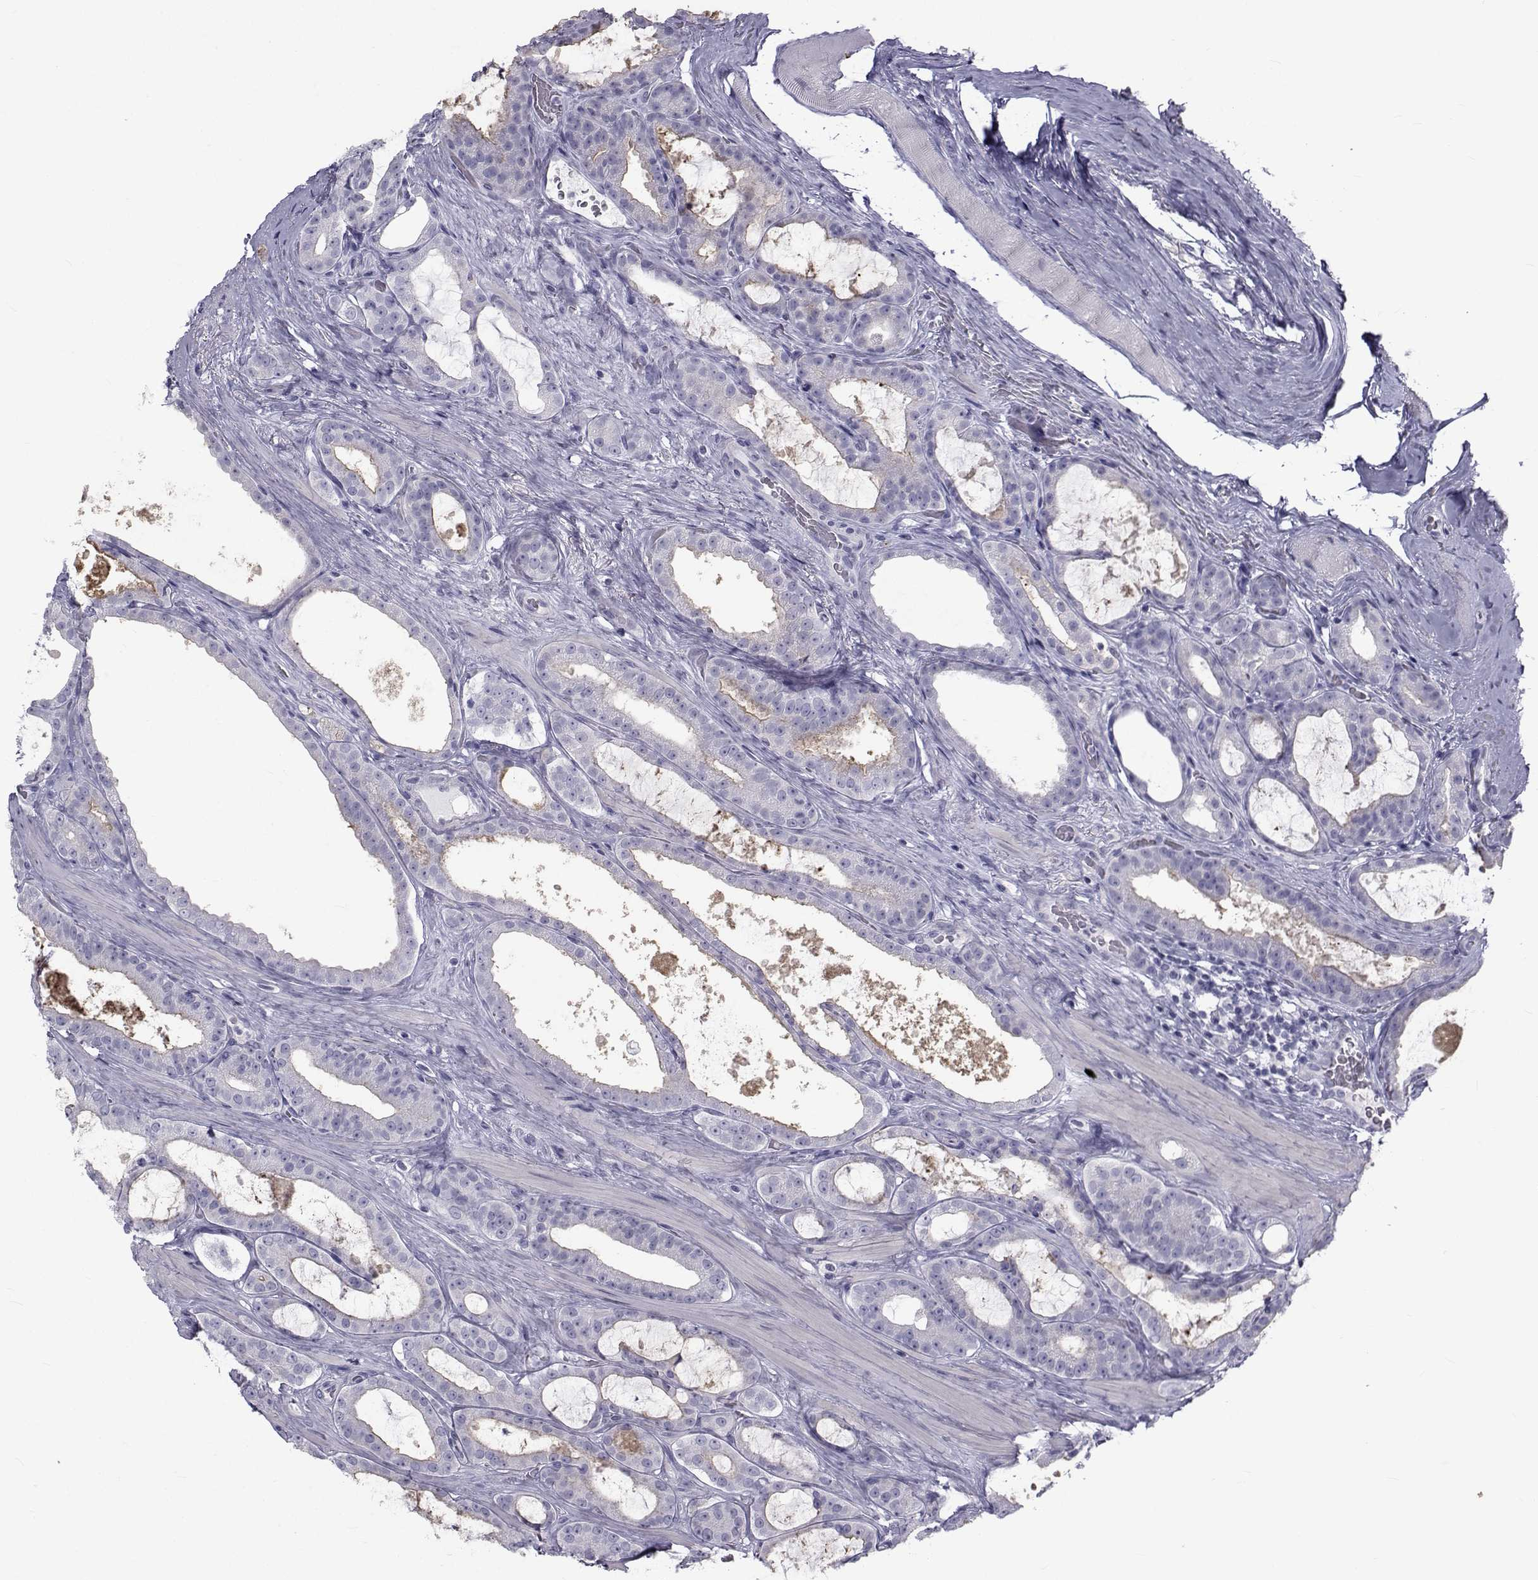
{"staining": {"intensity": "strong", "quantity": "<25%", "location": "cytoplasmic/membranous"}, "tissue": "prostate cancer", "cell_type": "Tumor cells", "image_type": "cancer", "snomed": [{"axis": "morphology", "description": "Adenocarcinoma, NOS"}, {"axis": "topography", "description": "Prostate"}], "caption": "Immunohistochemical staining of adenocarcinoma (prostate) shows medium levels of strong cytoplasmic/membranous positivity in approximately <25% of tumor cells.", "gene": "FDXR", "patient": {"sex": "male", "age": 67}}